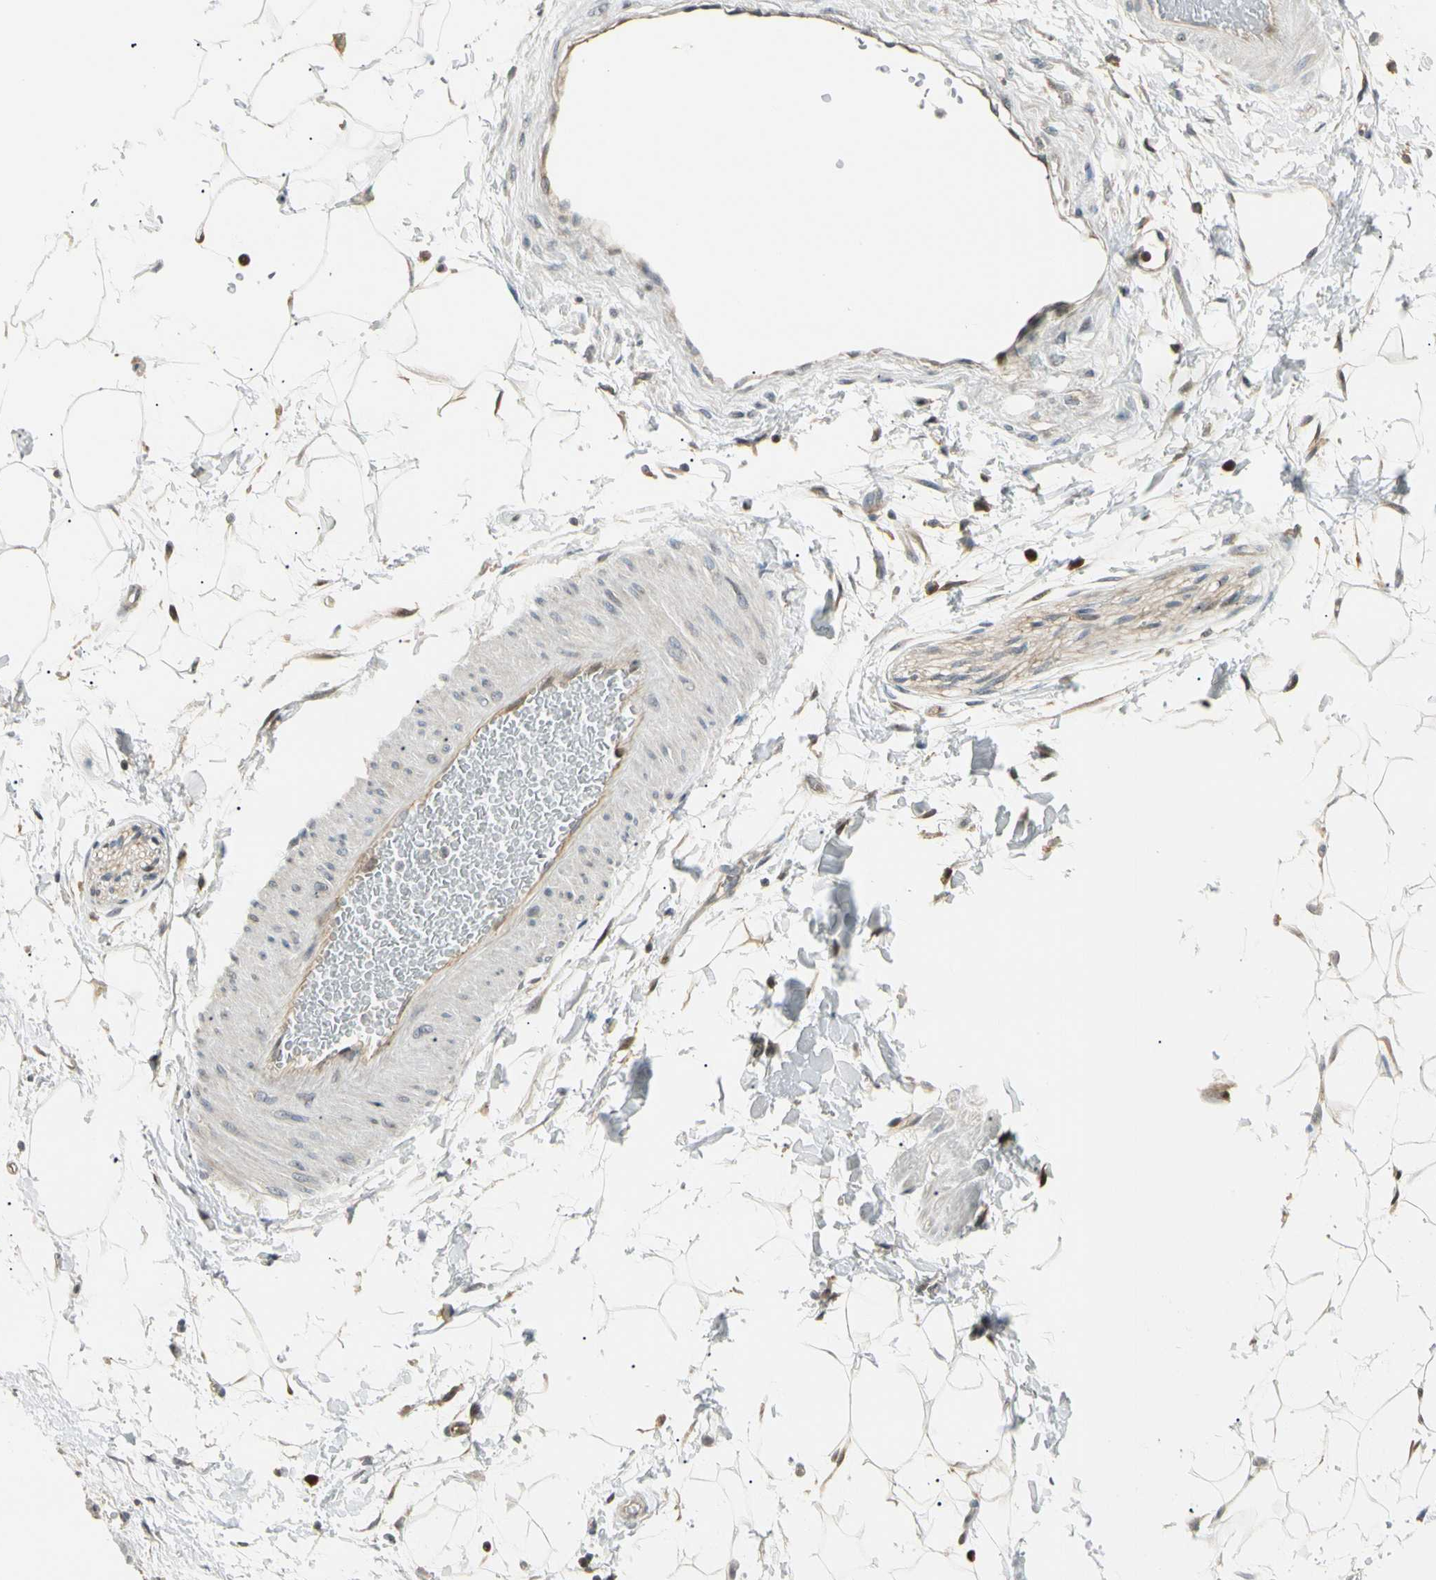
{"staining": {"intensity": "moderate", "quantity": "25%-75%", "location": "cytoplasmic/membranous"}, "tissue": "adipose tissue", "cell_type": "Adipocytes", "image_type": "normal", "snomed": [{"axis": "morphology", "description": "Normal tissue, NOS"}, {"axis": "topography", "description": "Soft tissue"}], "caption": "About 25%-75% of adipocytes in unremarkable human adipose tissue exhibit moderate cytoplasmic/membranous protein expression as visualized by brown immunohistochemical staining.", "gene": "P3H2", "patient": {"sex": "male", "age": 72}}